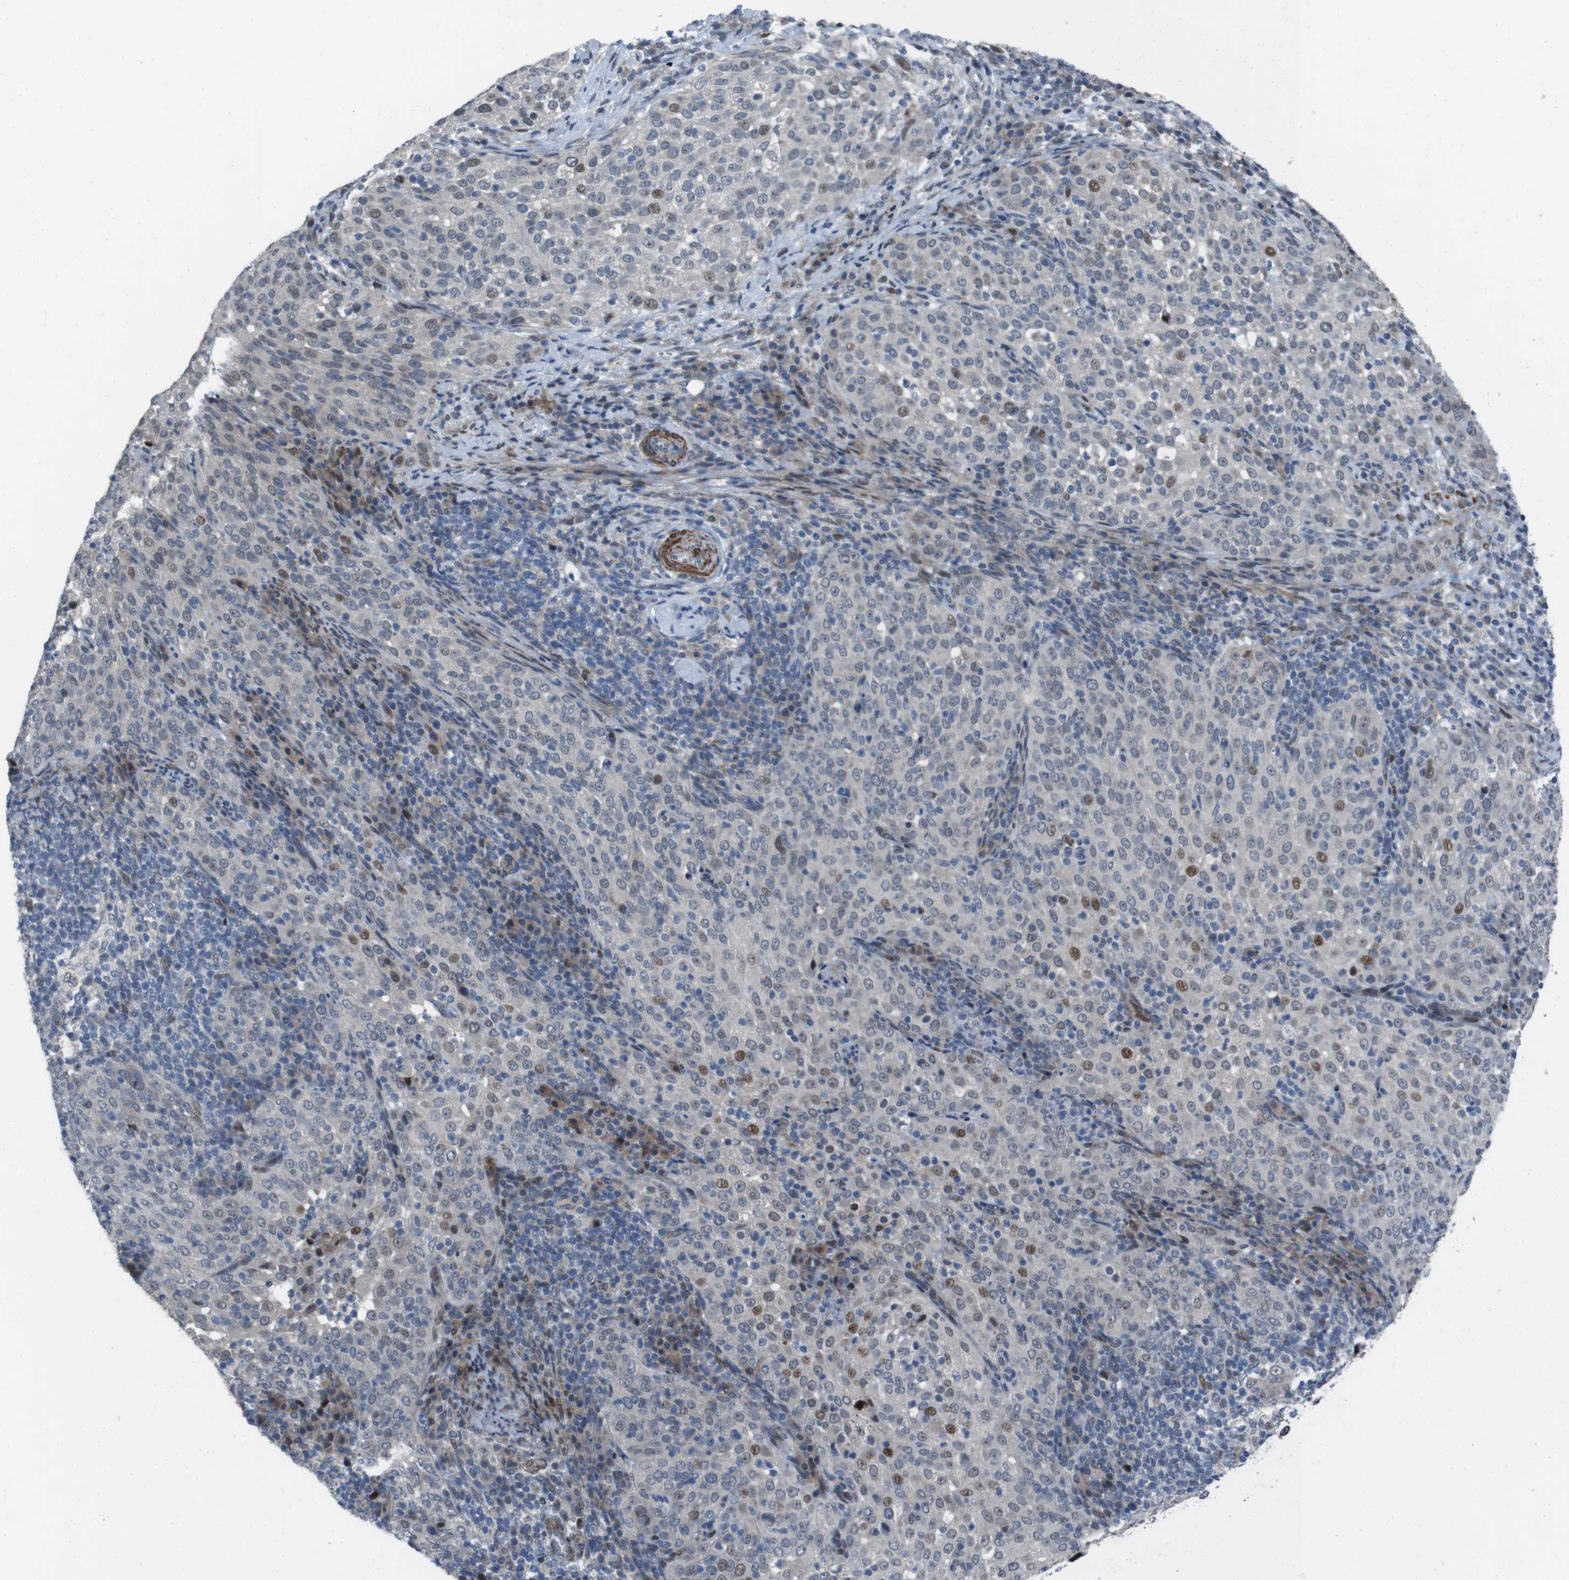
{"staining": {"intensity": "moderate", "quantity": "<25%", "location": "nuclear"}, "tissue": "cervical cancer", "cell_type": "Tumor cells", "image_type": "cancer", "snomed": [{"axis": "morphology", "description": "Squamous cell carcinoma, NOS"}, {"axis": "topography", "description": "Cervix"}], "caption": "Moderate nuclear expression is appreciated in approximately <25% of tumor cells in cervical cancer (squamous cell carcinoma).", "gene": "PBRM1", "patient": {"sex": "female", "age": 51}}